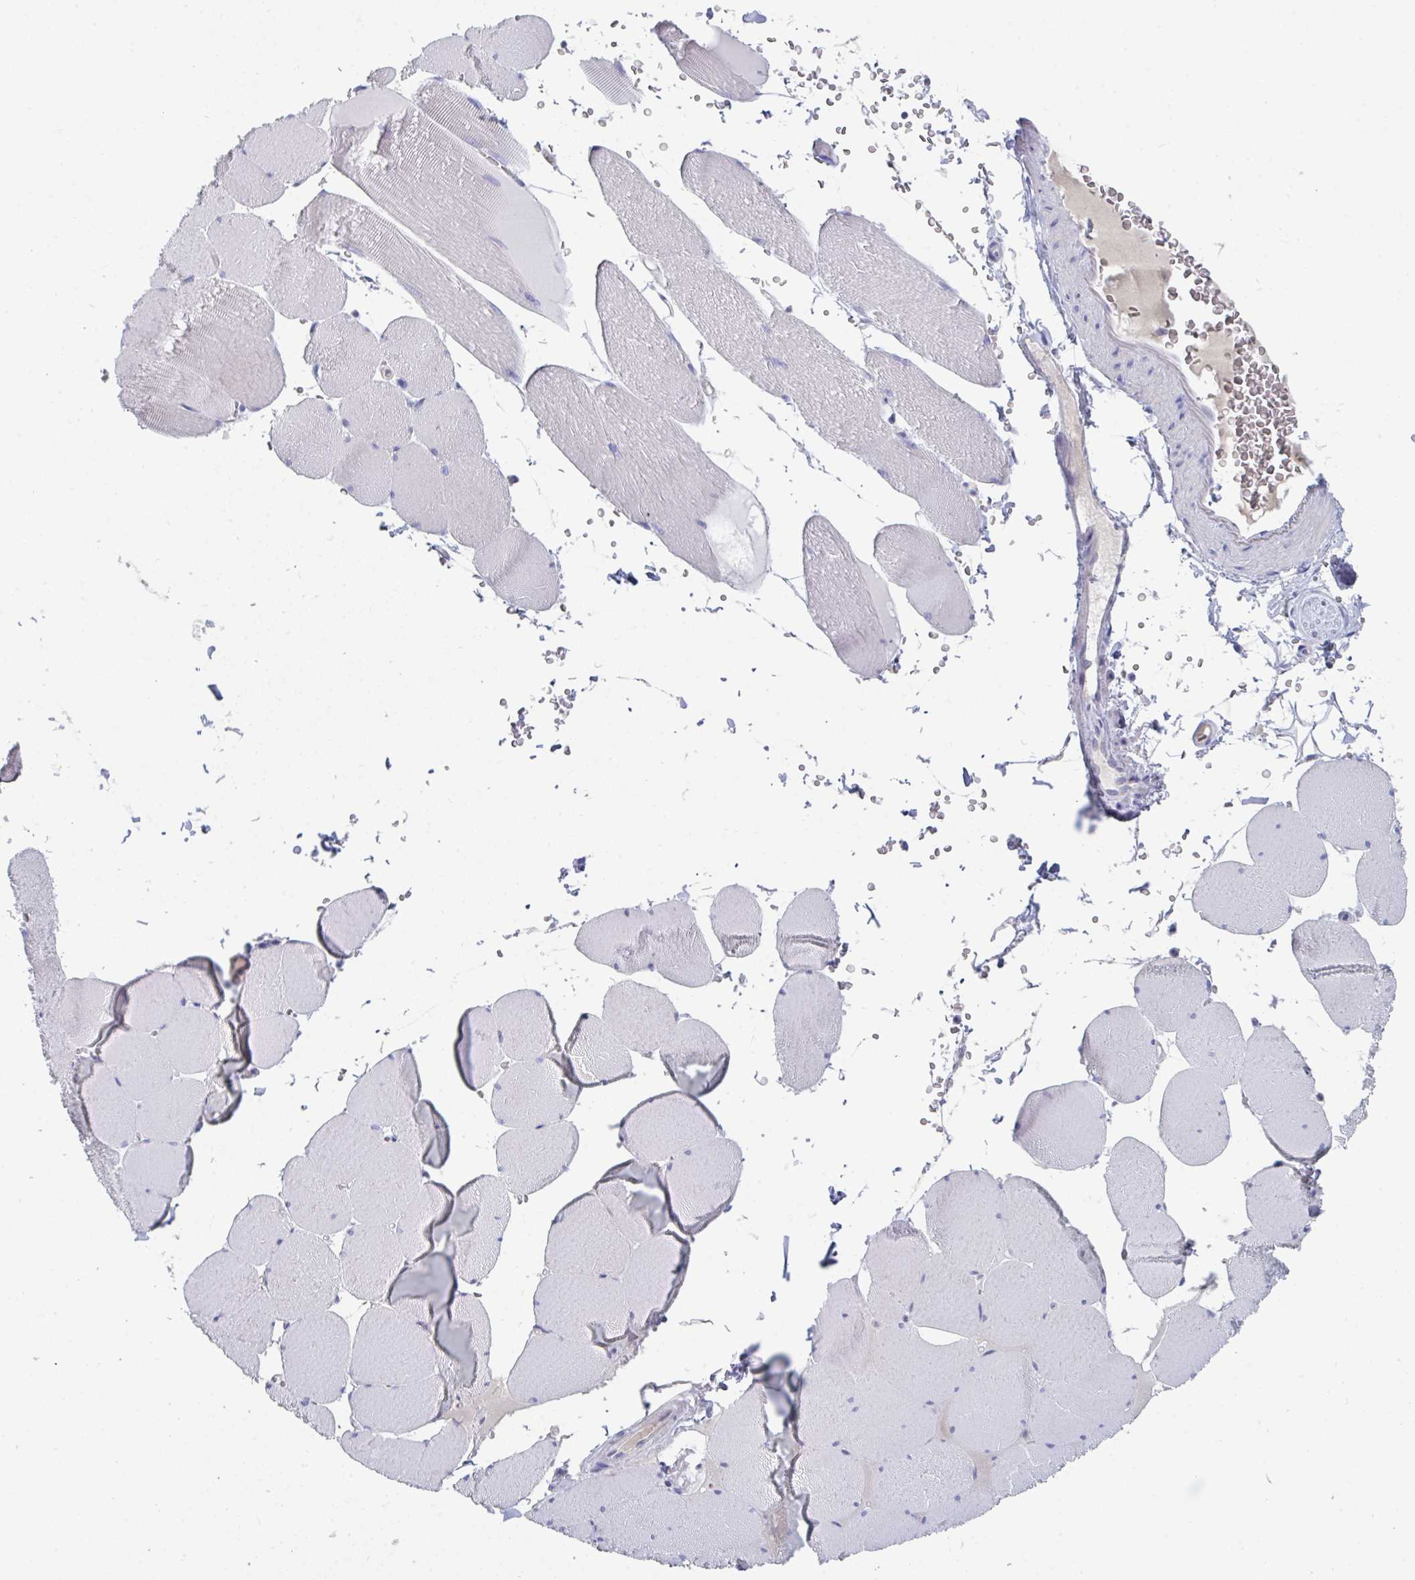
{"staining": {"intensity": "negative", "quantity": "none", "location": "none"}, "tissue": "skeletal muscle", "cell_type": "Myocytes", "image_type": "normal", "snomed": [{"axis": "morphology", "description": "Normal tissue, NOS"}, {"axis": "topography", "description": "Skeletal muscle"}, {"axis": "topography", "description": "Head-Neck"}], "caption": "Immunohistochemistry photomicrograph of normal human skeletal muscle stained for a protein (brown), which reveals no staining in myocytes. Nuclei are stained in blue.", "gene": "HGFAC", "patient": {"sex": "male", "age": 66}}